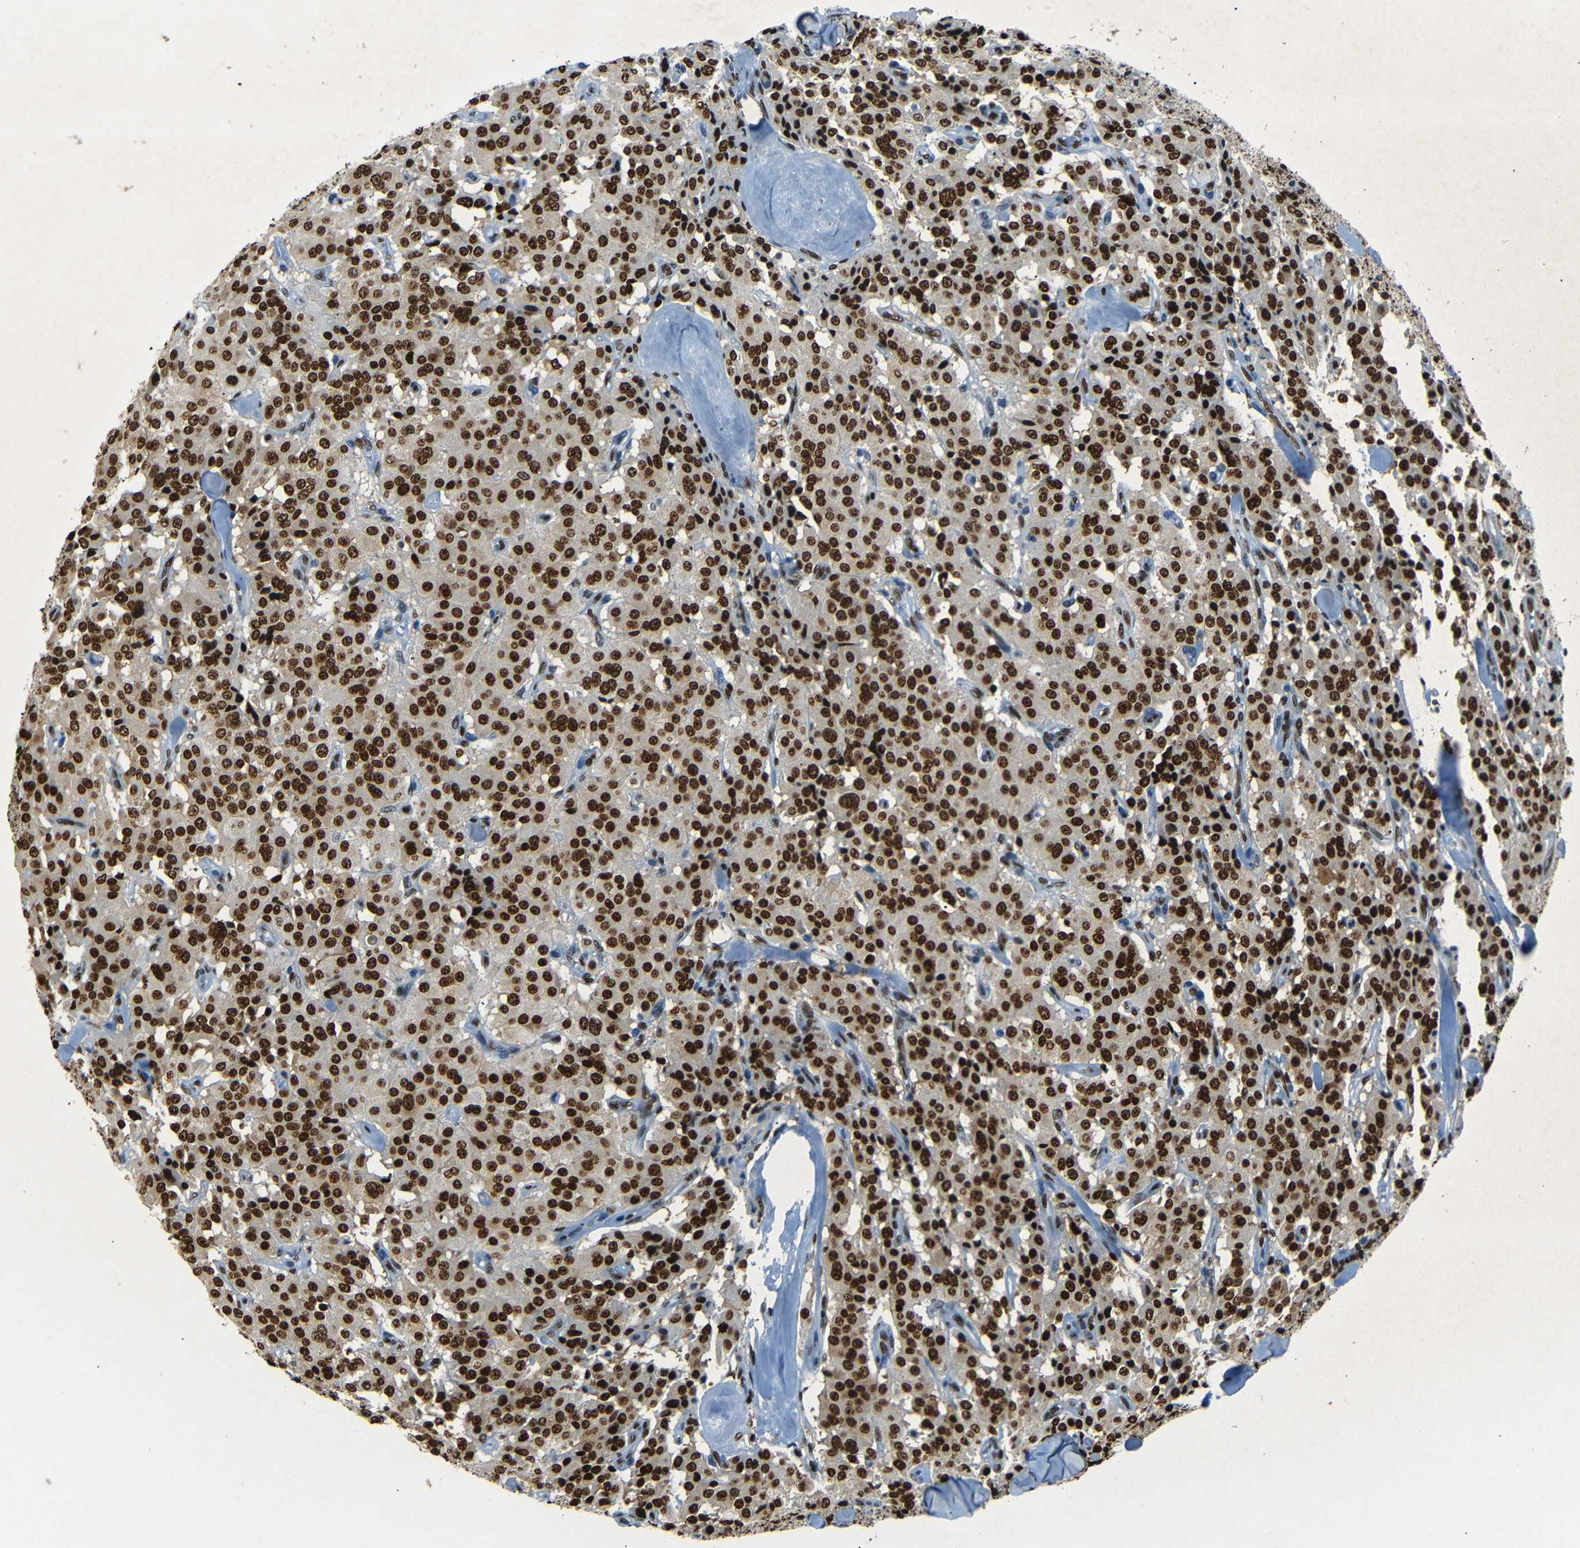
{"staining": {"intensity": "strong", "quantity": ">75%", "location": "nuclear"}, "tissue": "carcinoid", "cell_type": "Tumor cells", "image_type": "cancer", "snomed": [{"axis": "morphology", "description": "Carcinoid, malignant, NOS"}, {"axis": "topography", "description": "Lung"}], "caption": "DAB immunohistochemical staining of human carcinoid demonstrates strong nuclear protein positivity in about >75% of tumor cells. The protein is stained brown, and the nuclei are stained in blue (DAB IHC with brightfield microscopy, high magnification).", "gene": "HMGN1", "patient": {"sex": "male", "age": 30}}